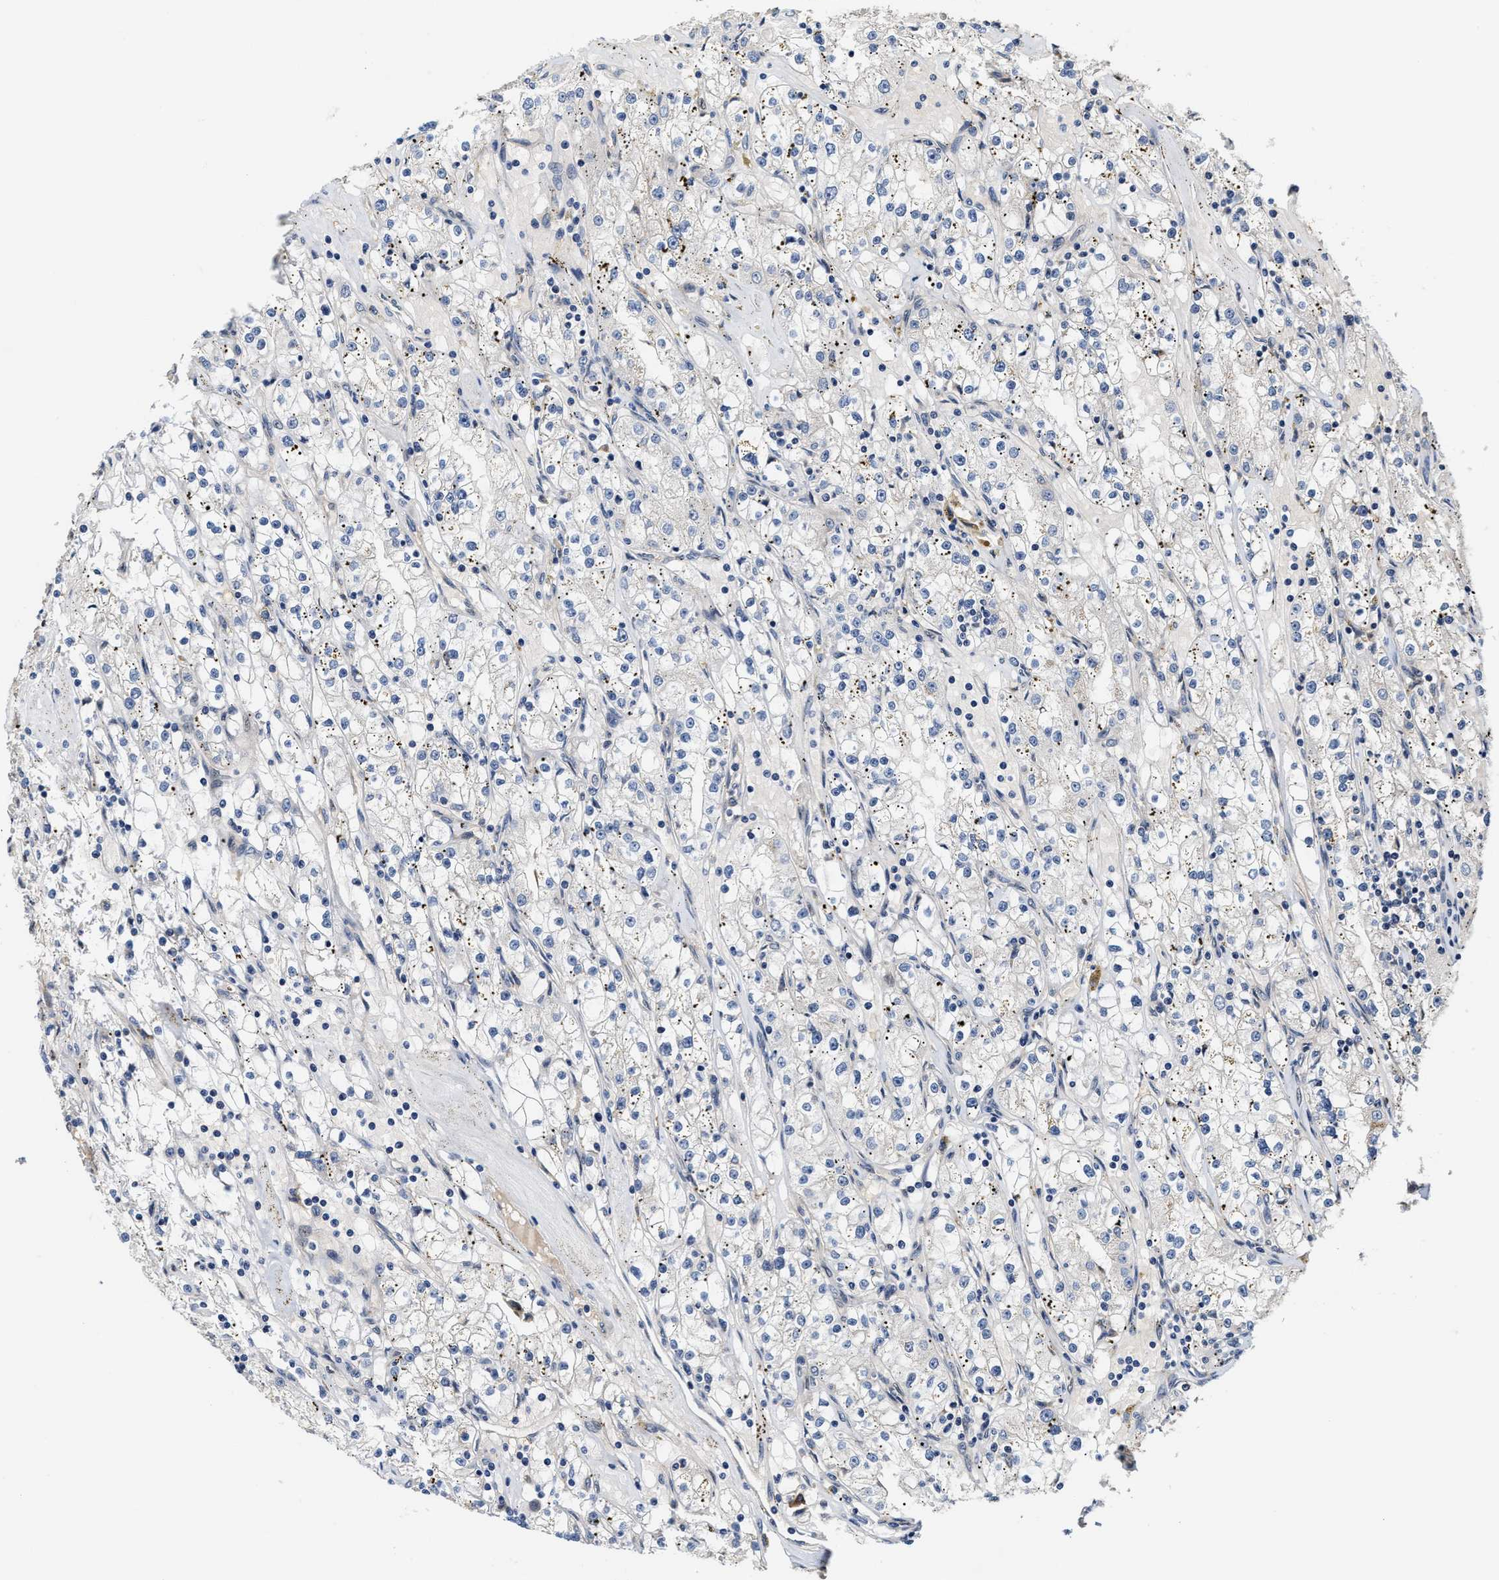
{"staining": {"intensity": "negative", "quantity": "none", "location": "none"}, "tissue": "renal cancer", "cell_type": "Tumor cells", "image_type": "cancer", "snomed": [{"axis": "morphology", "description": "Adenocarcinoma, NOS"}, {"axis": "topography", "description": "Kidney"}], "caption": "This is a image of immunohistochemistry (IHC) staining of renal cancer (adenocarcinoma), which shows no positivity in tumor cells.", "gene": "TCF4", "patient": {"sex": "male", "age": 56}}